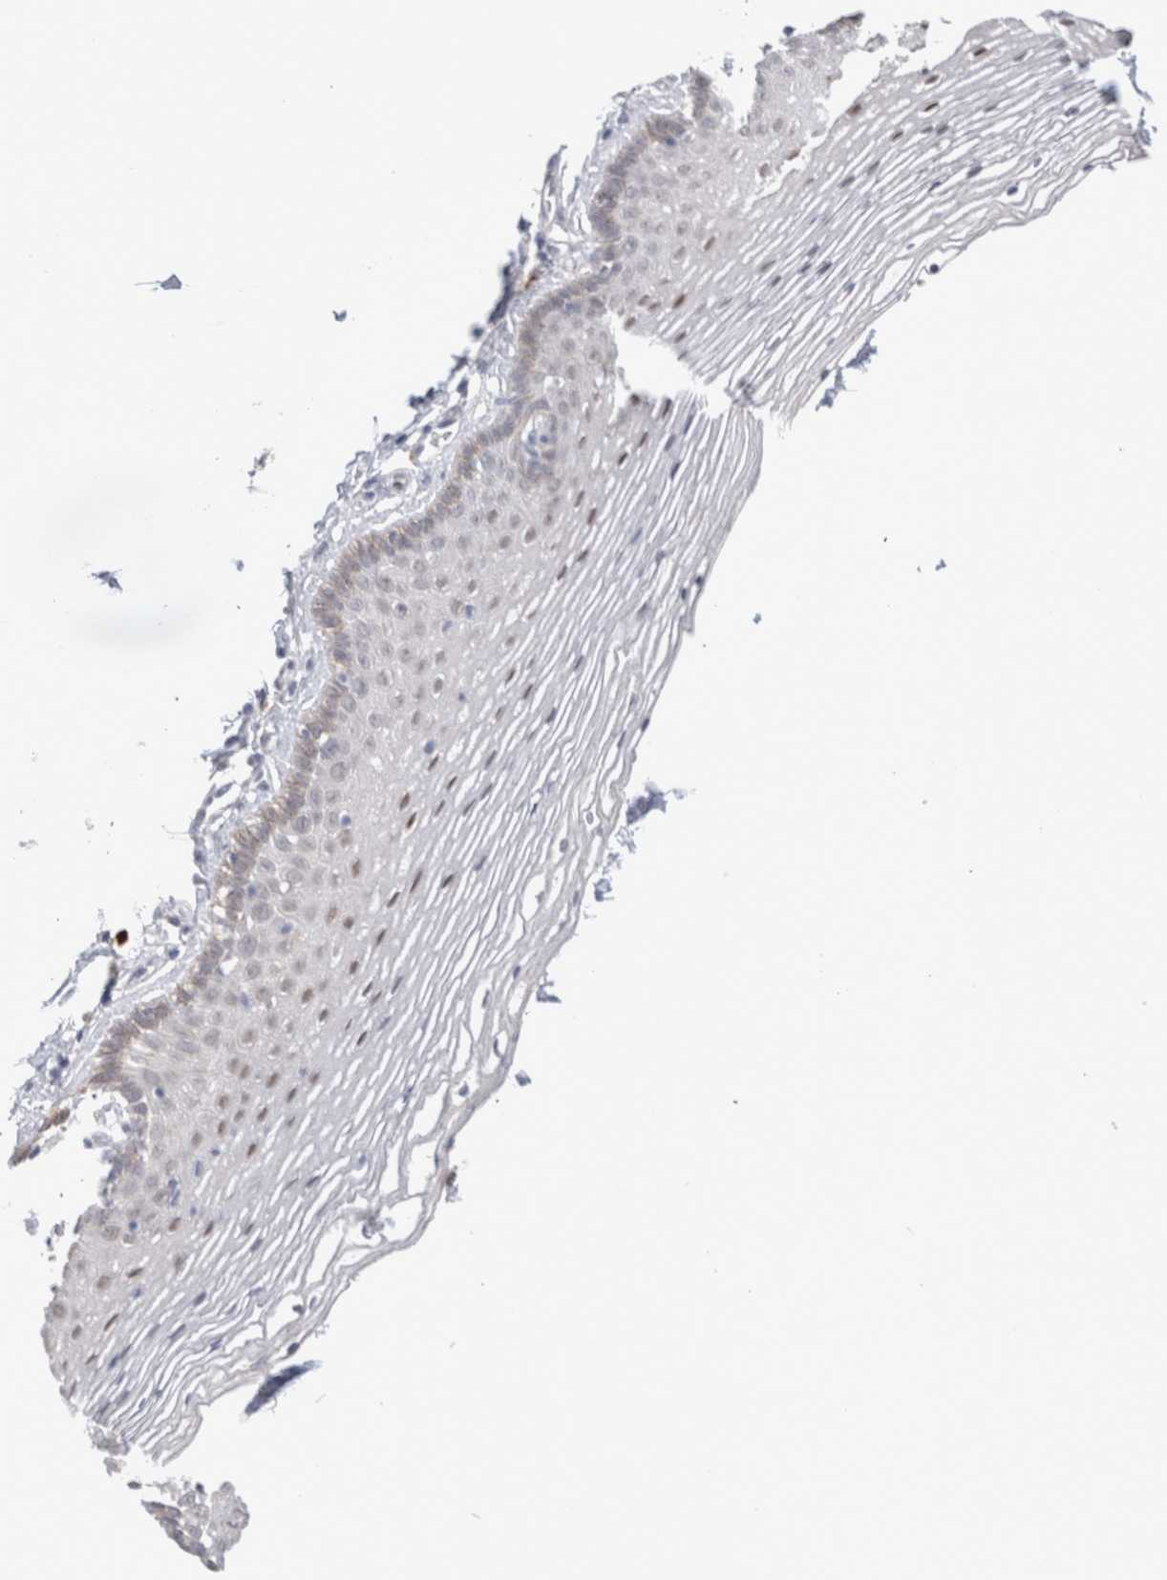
{"staining": {"intensity": "weak", "quantity": "<25%", "location": "cytoplasmic/membranous"}, "tissue": "vagina", "cell_type": "Squamous epithelial cells", "image_type": "normal", "snomed": [{"axis": "morphology", "description": "Normal tissue, NOS"}, {"axis": "topography", "description": "Vagina"}], "caption": "Vagina stained for a protein using IHC shows no staining squamous epithelial cells.", "gene": "HPGDS", "patient": {"sex": "female", "age": 32}}